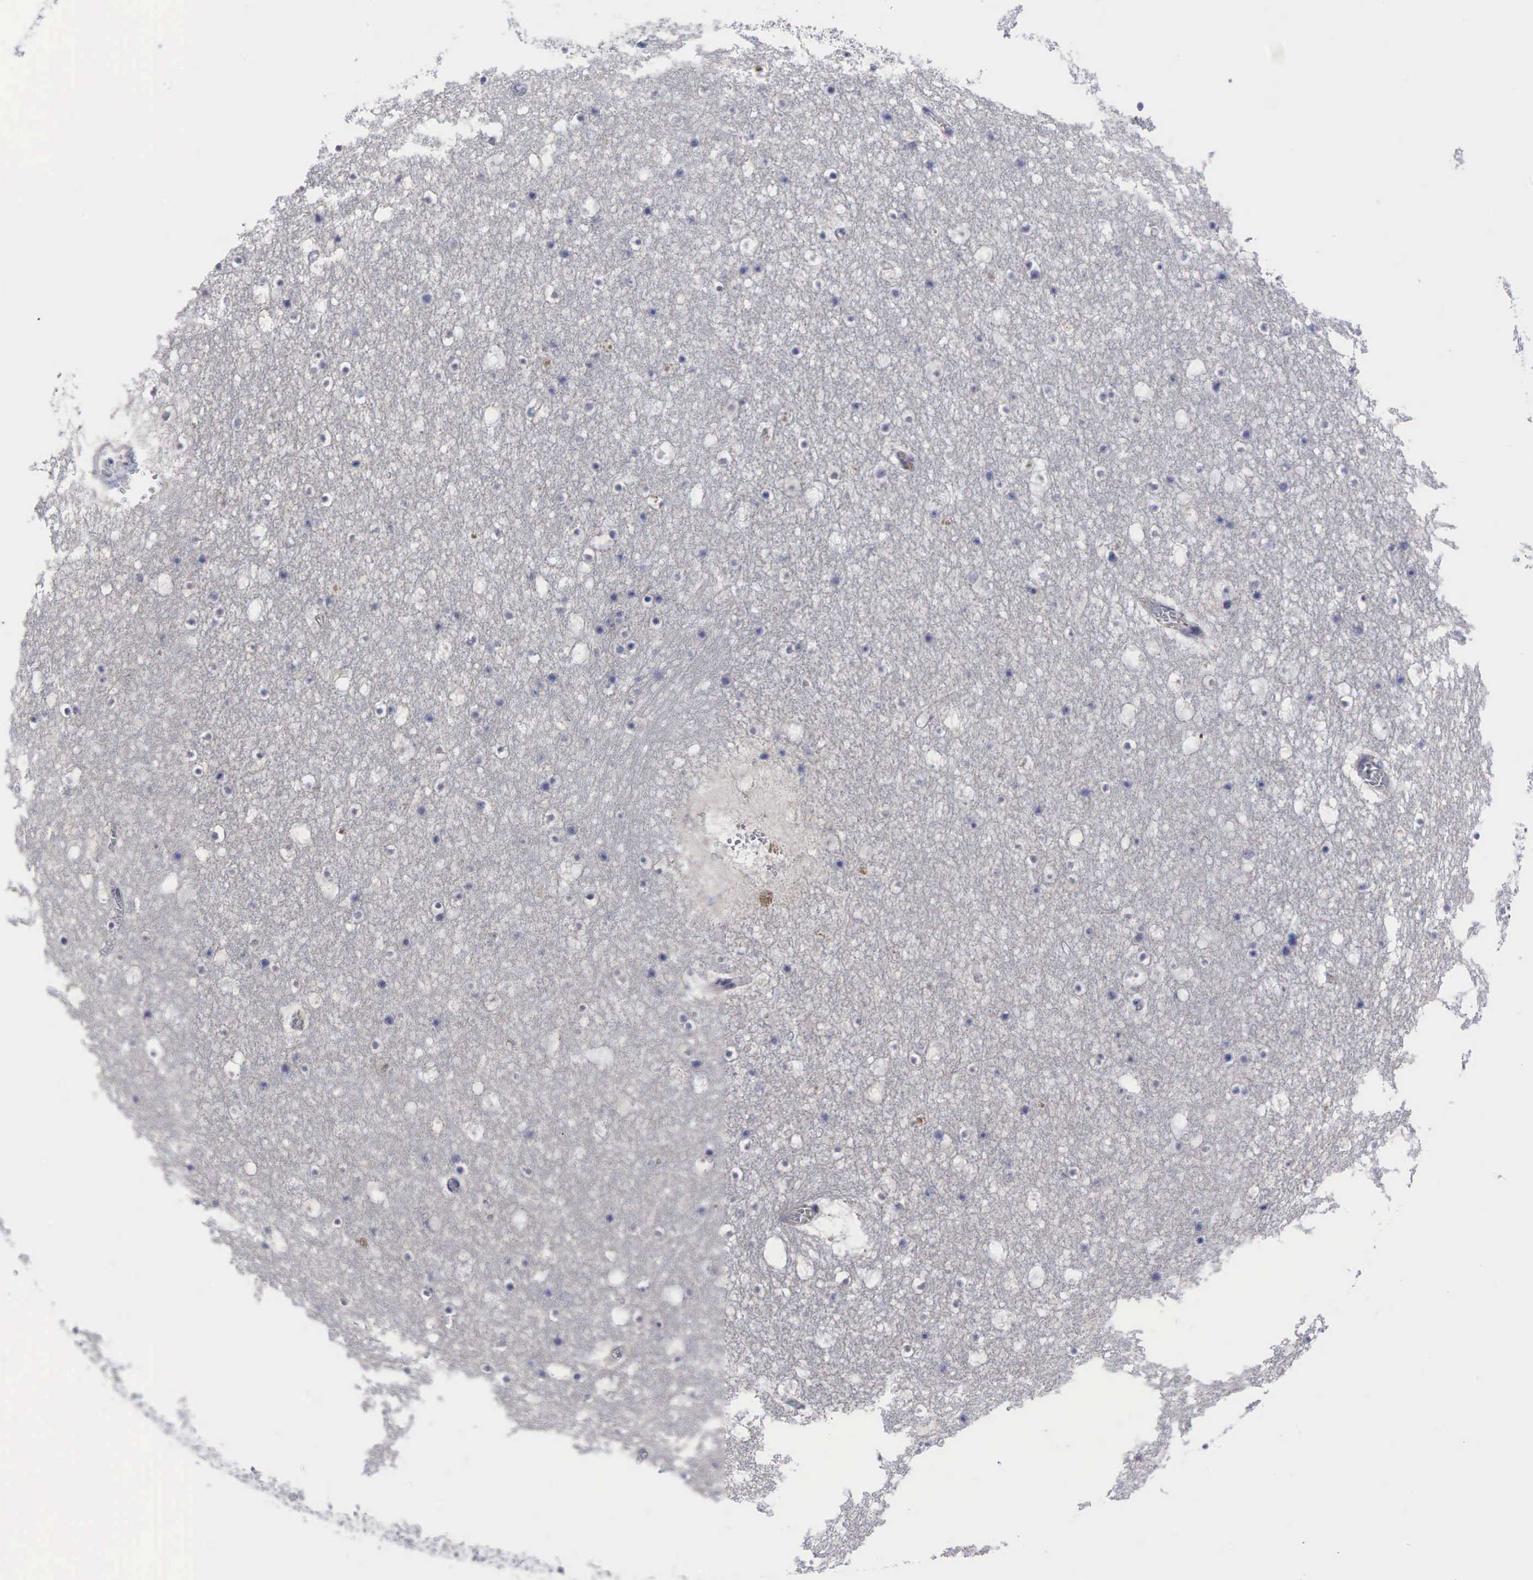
{"staining": {"intensity": "negative", "quantity": "none", "location": "none"}, "tissue": "caudate", "cell_type": "Glial cells", "image_type": "normal", "snomed": [{"axis": "morphology", "description": "Normal tissue, NOS"}, {"axis": "topography", "description": "Lateral ventricle wall"}], "caption": "High power microscopy histopathology image of an IHC photomicrograph of unremarkable caudate, revealing no significant staining in glial cells.", "gene": "CCND1", "patient": {"sex": "male", "age": 45}}